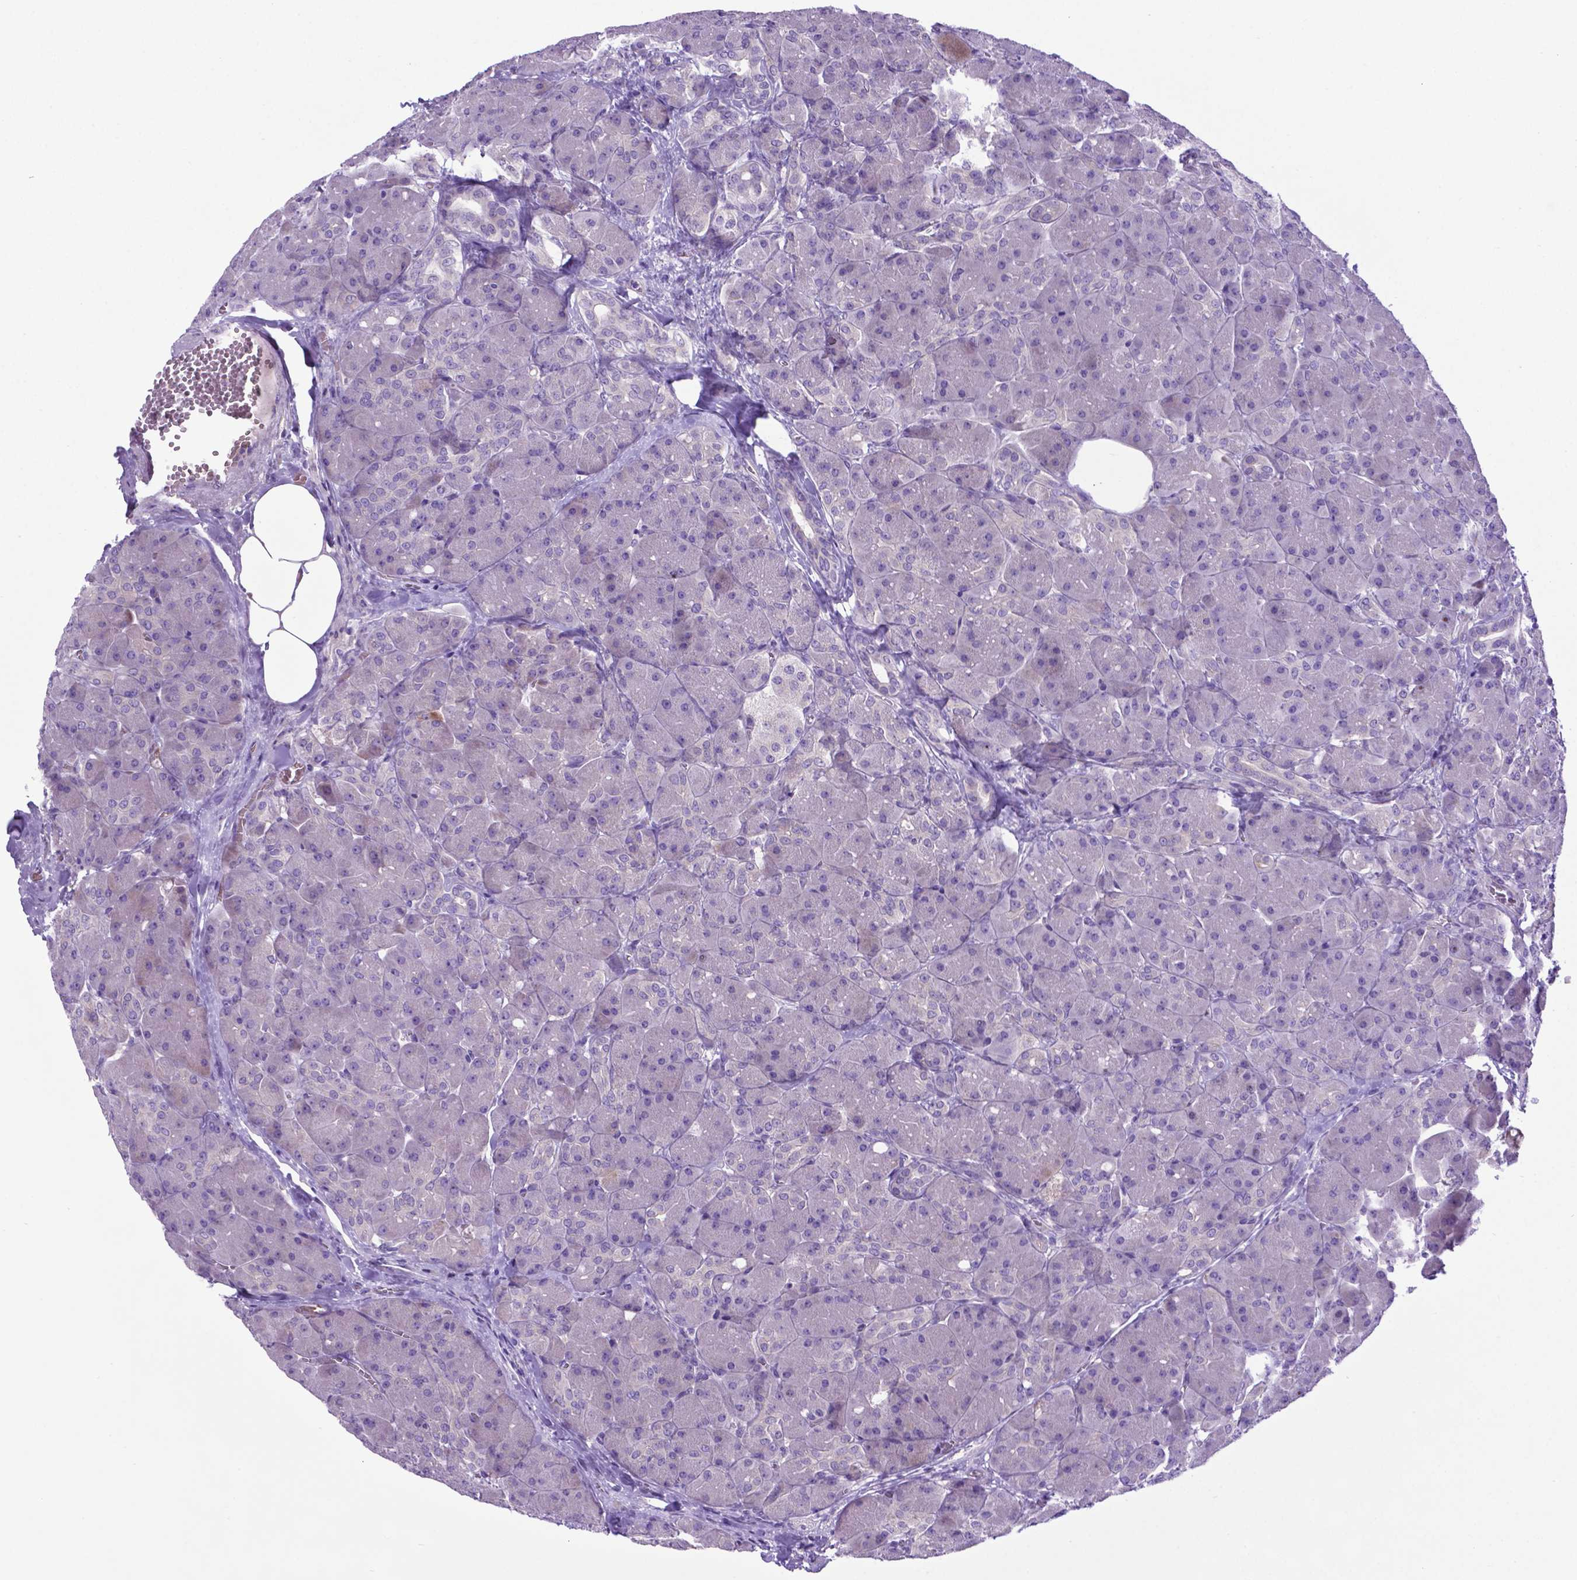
{"staining": {"intensity": "negative", "quantity": "none", "location": "none"}, "tissue": "pancreas", "cell_type": "Exocrine glandular cells", "image_type": "normal", "snomed": [{"axis": "morphology", "description": "Normal tissue, NOS"}, {"axis": "topography", "description": "Pancreas"}], "caption": "High magnification brightfield microscopy of benign pancreas stained with DAB (3,3'-diaminobenzidine) (brown) and counterstained with hematoxylin (blue): exocrine glandular cells show no significant staining. The staining was performed using DAB (3,3'-diaminobenzidine) to visualize the protein expression in brown, while the nuclei were stained in blue with hematoxylin (Magnification: 20x).", "gene": "ADRA2B", "patient": {"sex": "male", "age": 55}}